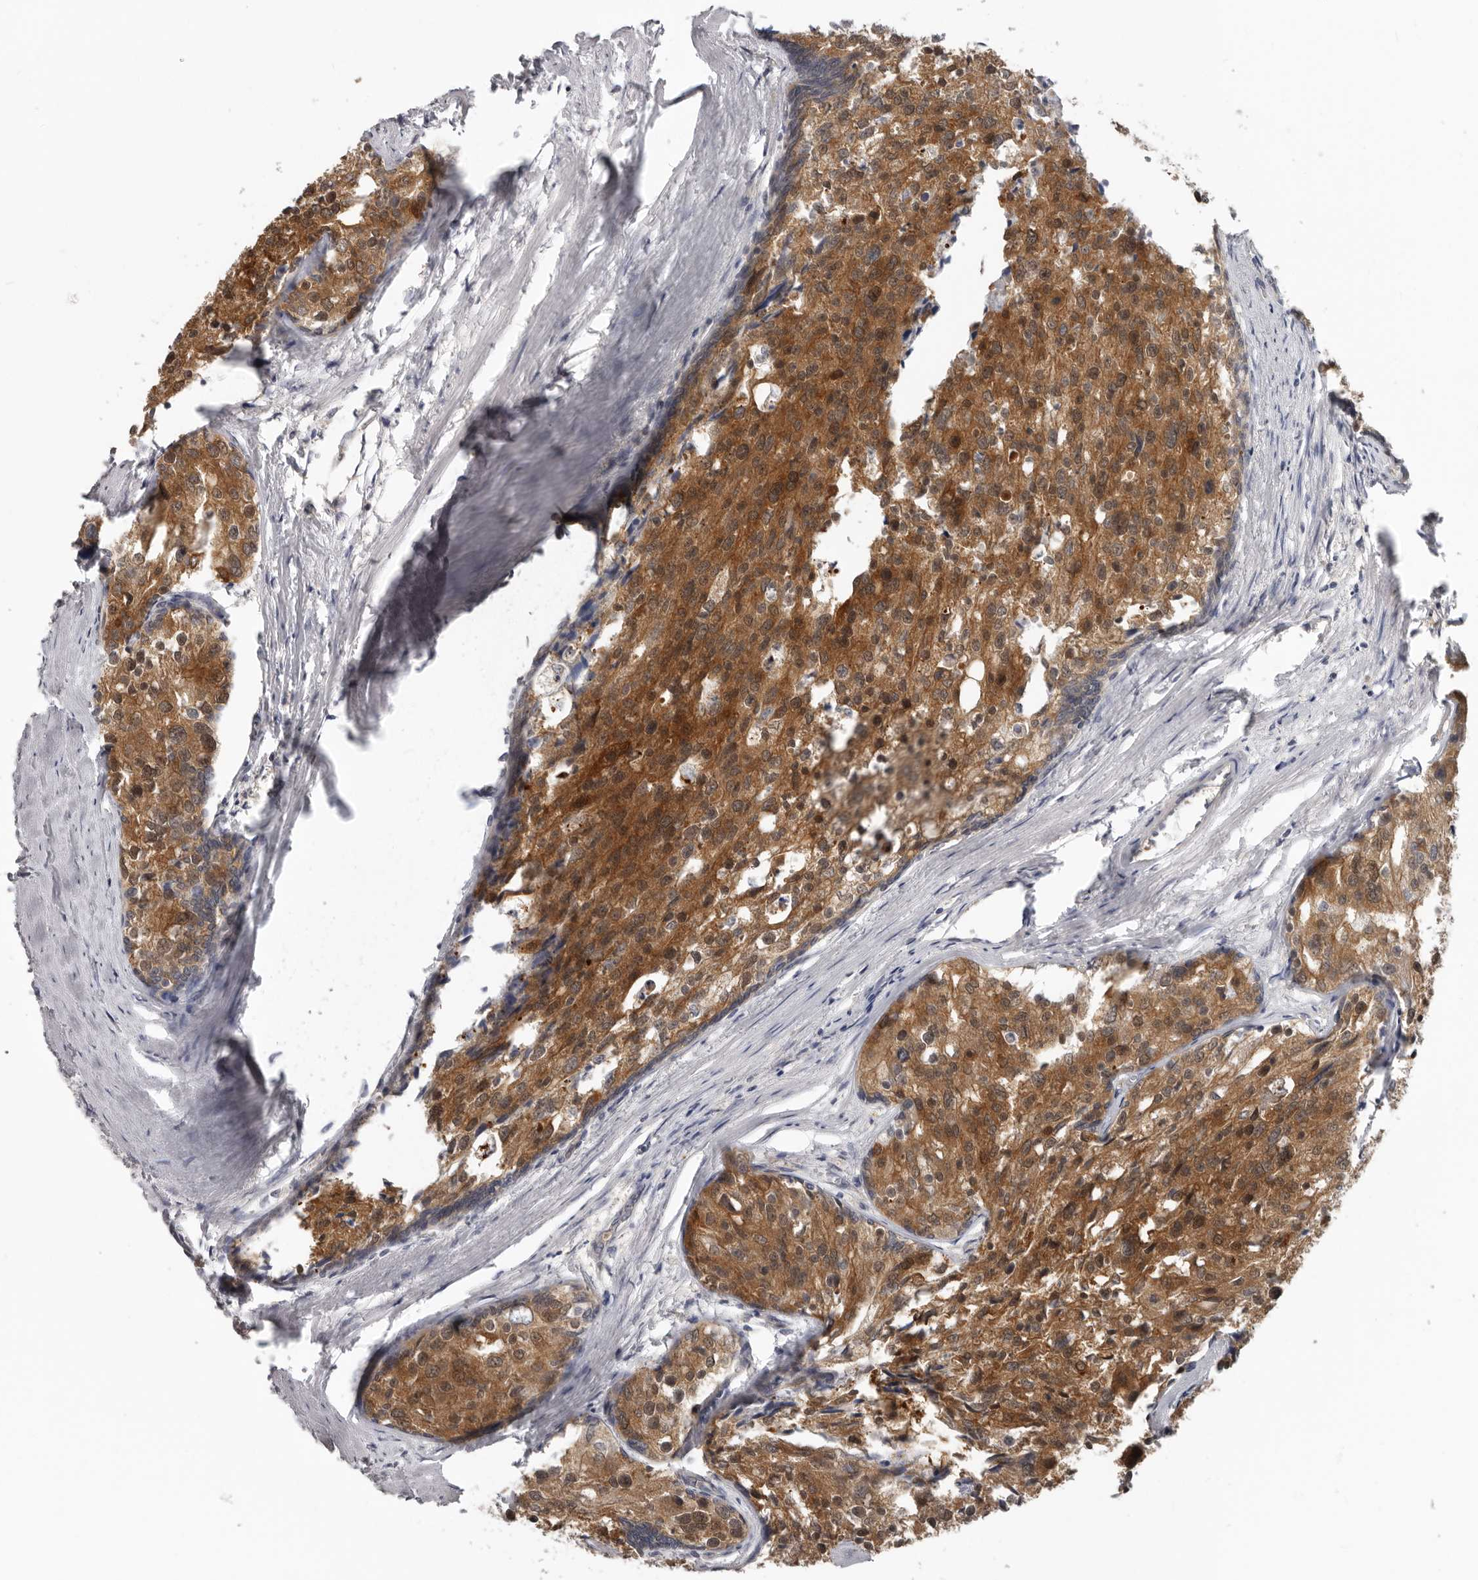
{"staining": {"intensity": "moderate", "quantity": ">75%", "location": "cytoplasmic/membranous"}, "tissue": "prostate cancer", "cell_type": "Tumor cells", "image_type": "cancer", "snomed": [{"axis": "morphology", "description": "Adenocarcinoma, High grade"}, {"axis": "topography", "description": "Prostate"}], "caption": "Human prostate adenocarcinoma (high-grade) stained for a protein (brown) demonstrates moderate cytoplasmic/membranous positive staining in approximately >75% of tumor cells.", "gene": "BAD", "patient": {"sex": "male", "age": 50}}